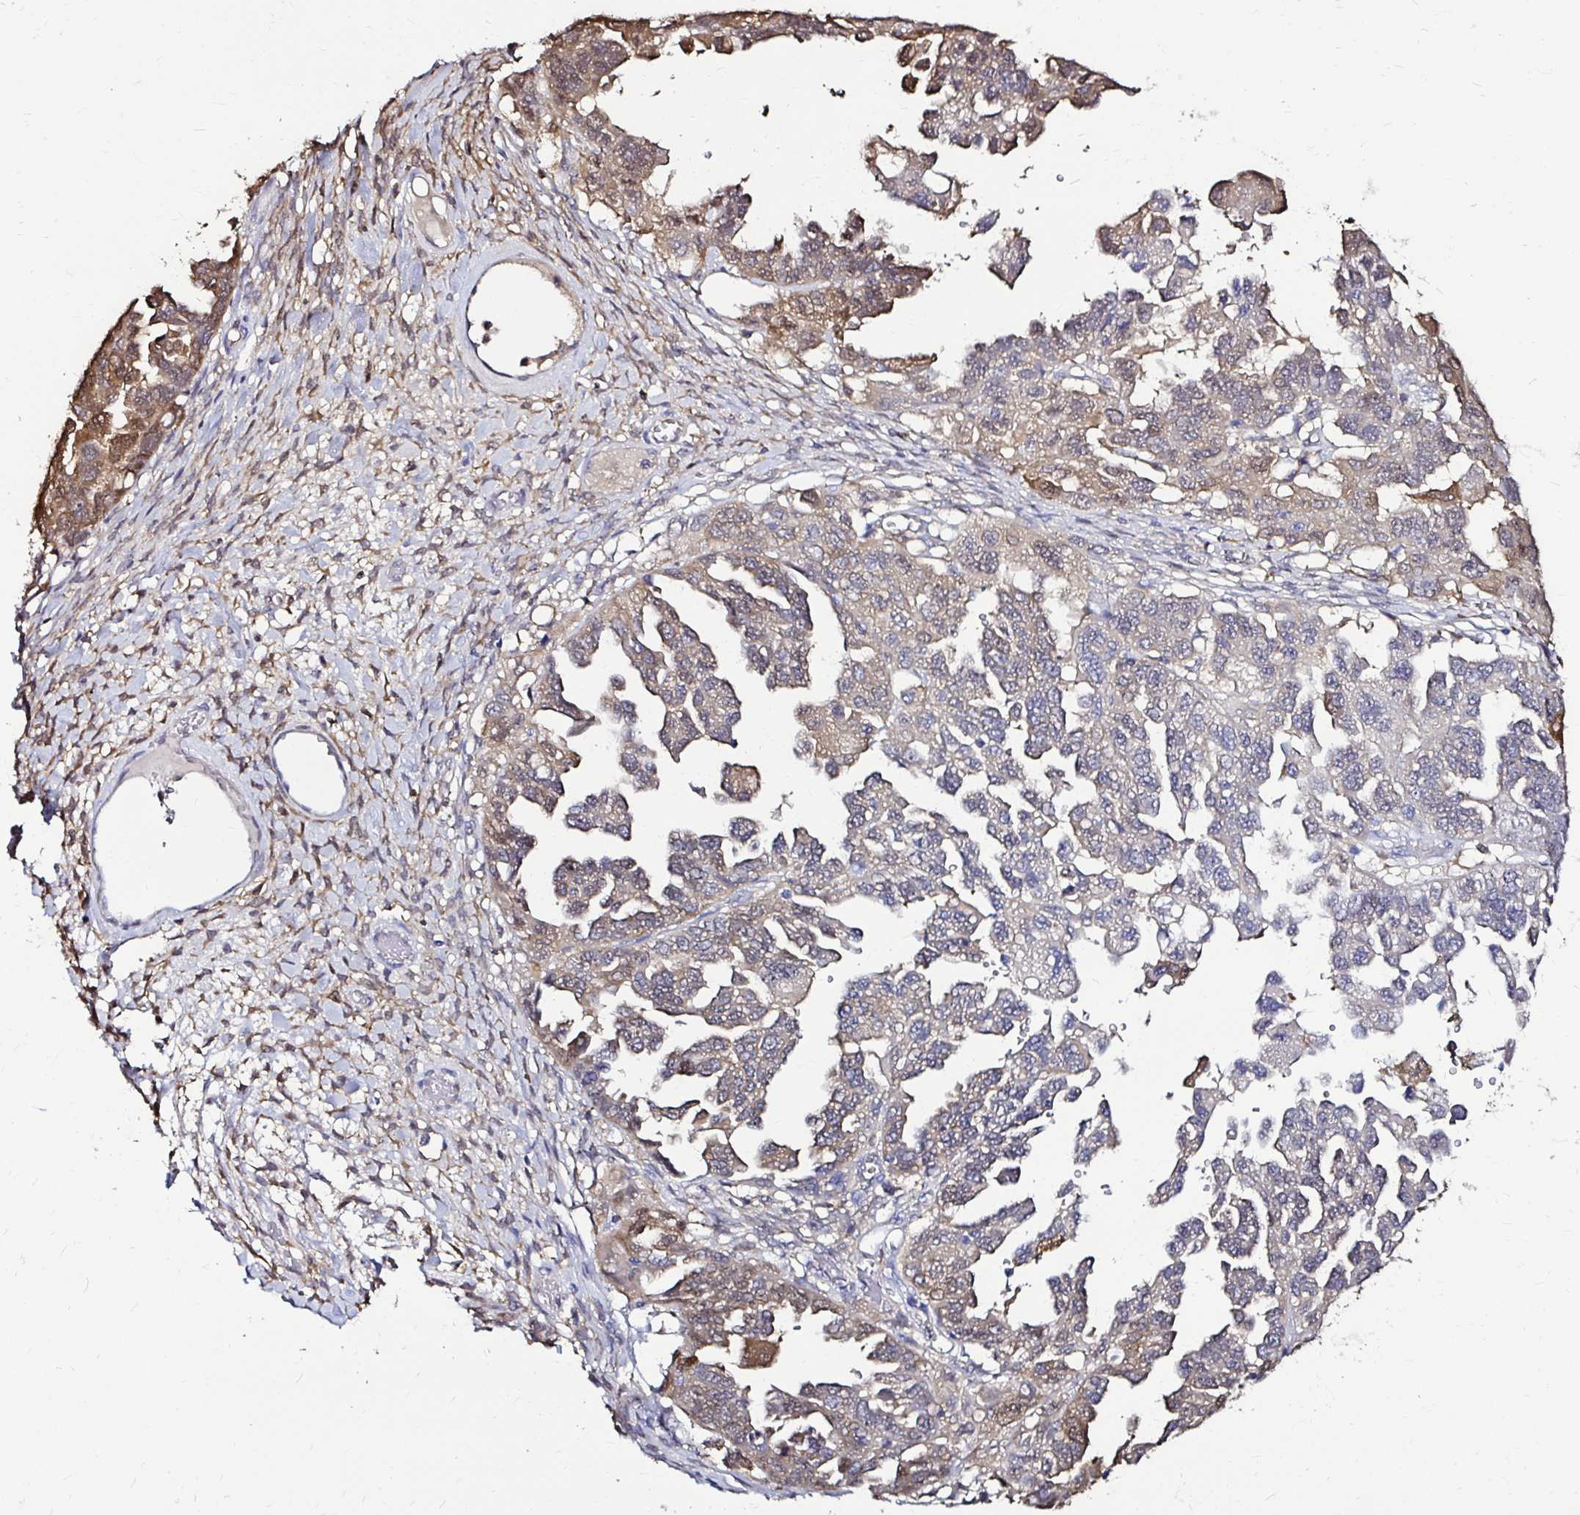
{"staining": {"intensity": "weak", "quantity": "25%-75%", "location": "cytoplasmic/membranous"}, "tissue": "ovarian cancer", "cell_type": "Tumor cells", "image_type": "cancer", "snomed": [{"axis": "morphology", "description": "Cystadenocarcinoma, serous, NOS"}, {"axis": "topography", "description": "Ovary"}], "caption": "Immunohistochemical staining of serous cystadenocarcinoma (ovarian) demonstrates low levels of weak cytoplasmic/membranous protein staining in approximately 25%-75% of tumor cells. The protein of interest is shown in brown color, while the nuclei are stained blue.", "gene": "IDH1", "patient": {"sex": "female", "age": 53}}